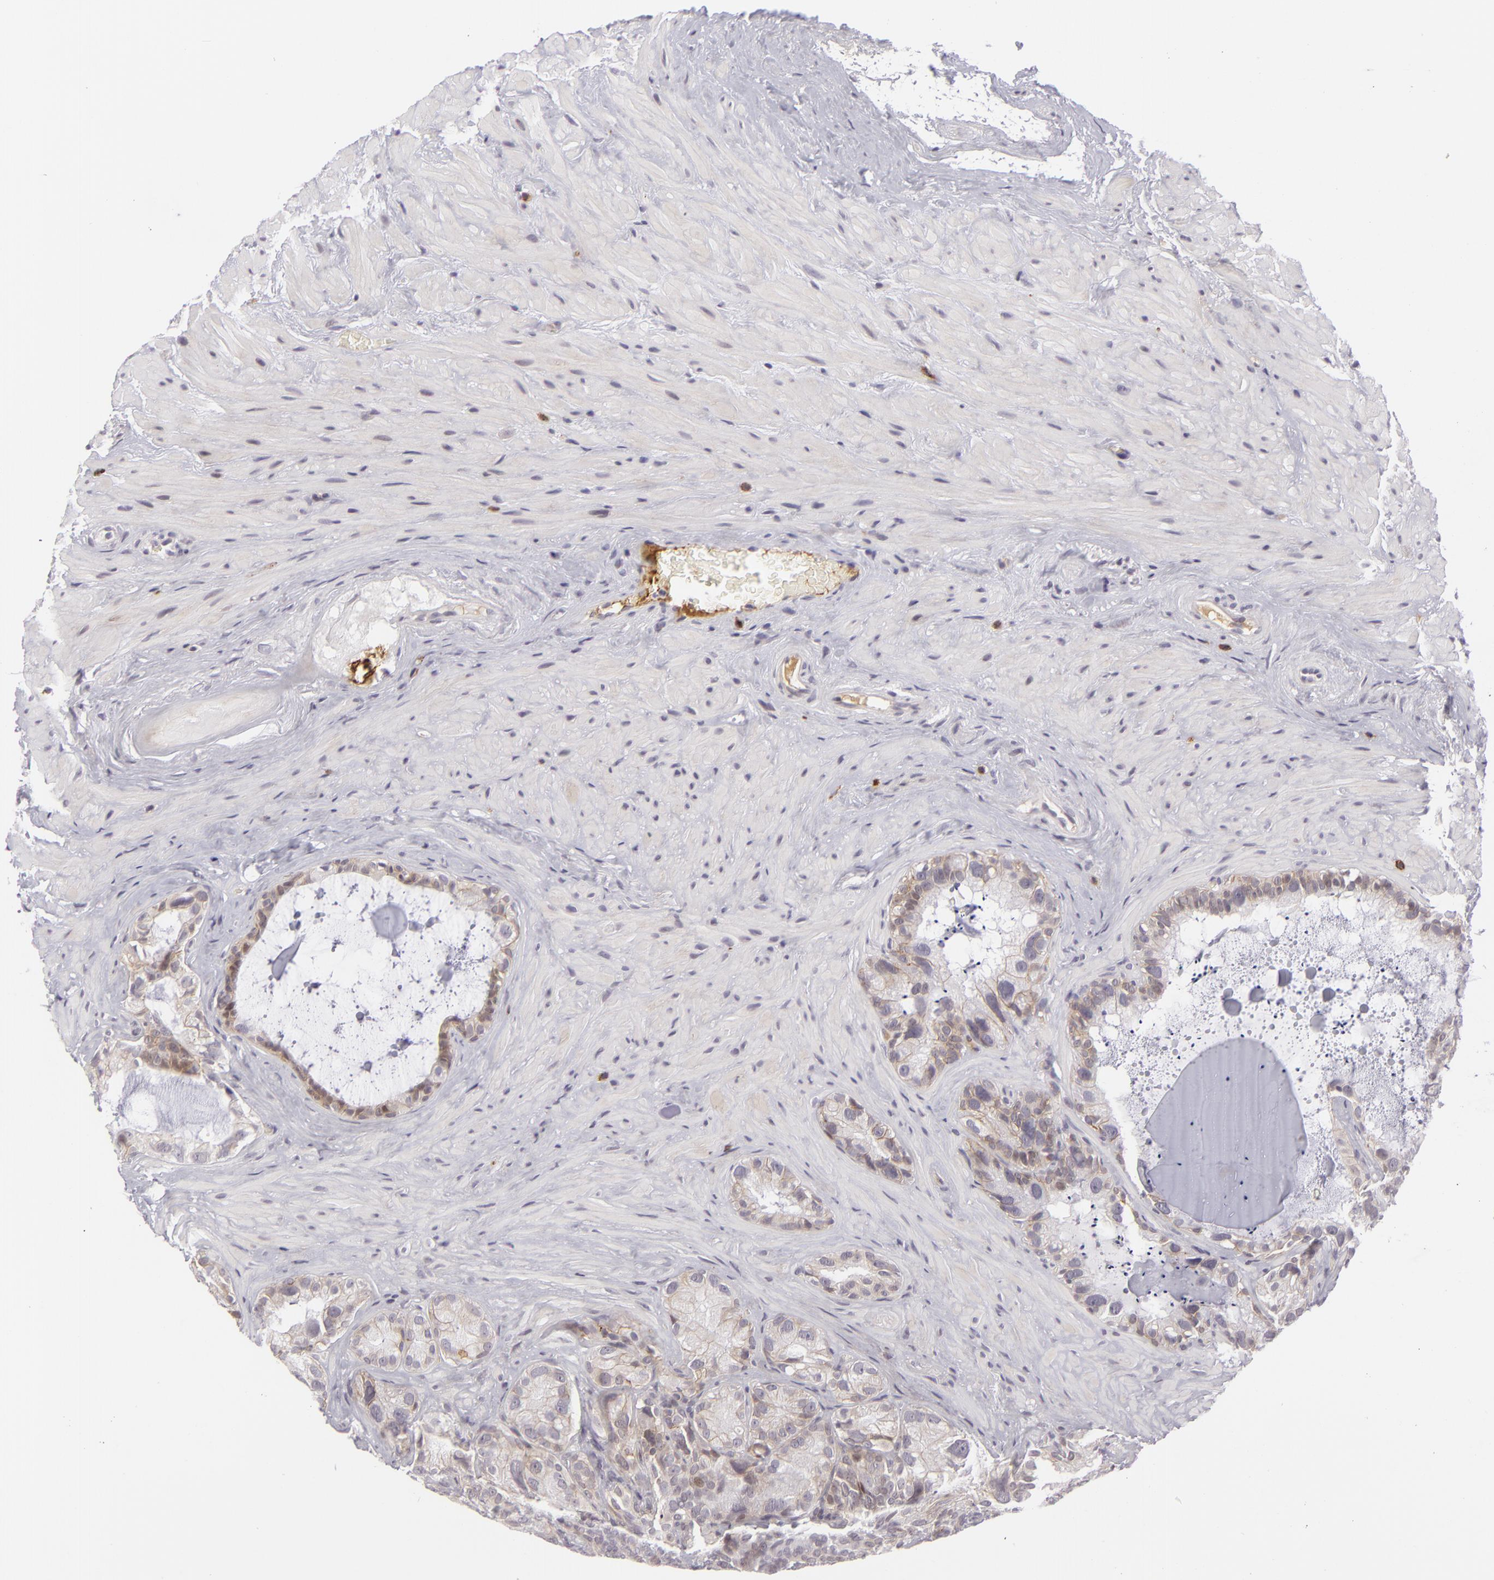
{"staining": {"intensity": "weak", "quantity": "<25%", "location": "cytoplasmic/membranous"}, "tissue": "seminal vesicle", "cell_type": "Glandular cells", "image_type": "normal", "snomed": [{"axis": "morphology", "description": "Normal tissue, NOS"}, {"axis": "topography", "description": "Seminal veicle"}], "caption": "The immunohistochemistry histopathology image has no significant expression in glandular cells of seminal vesicle.", "gene": "CTNNB1", "patient": {"sex": "male", "age": 63}}